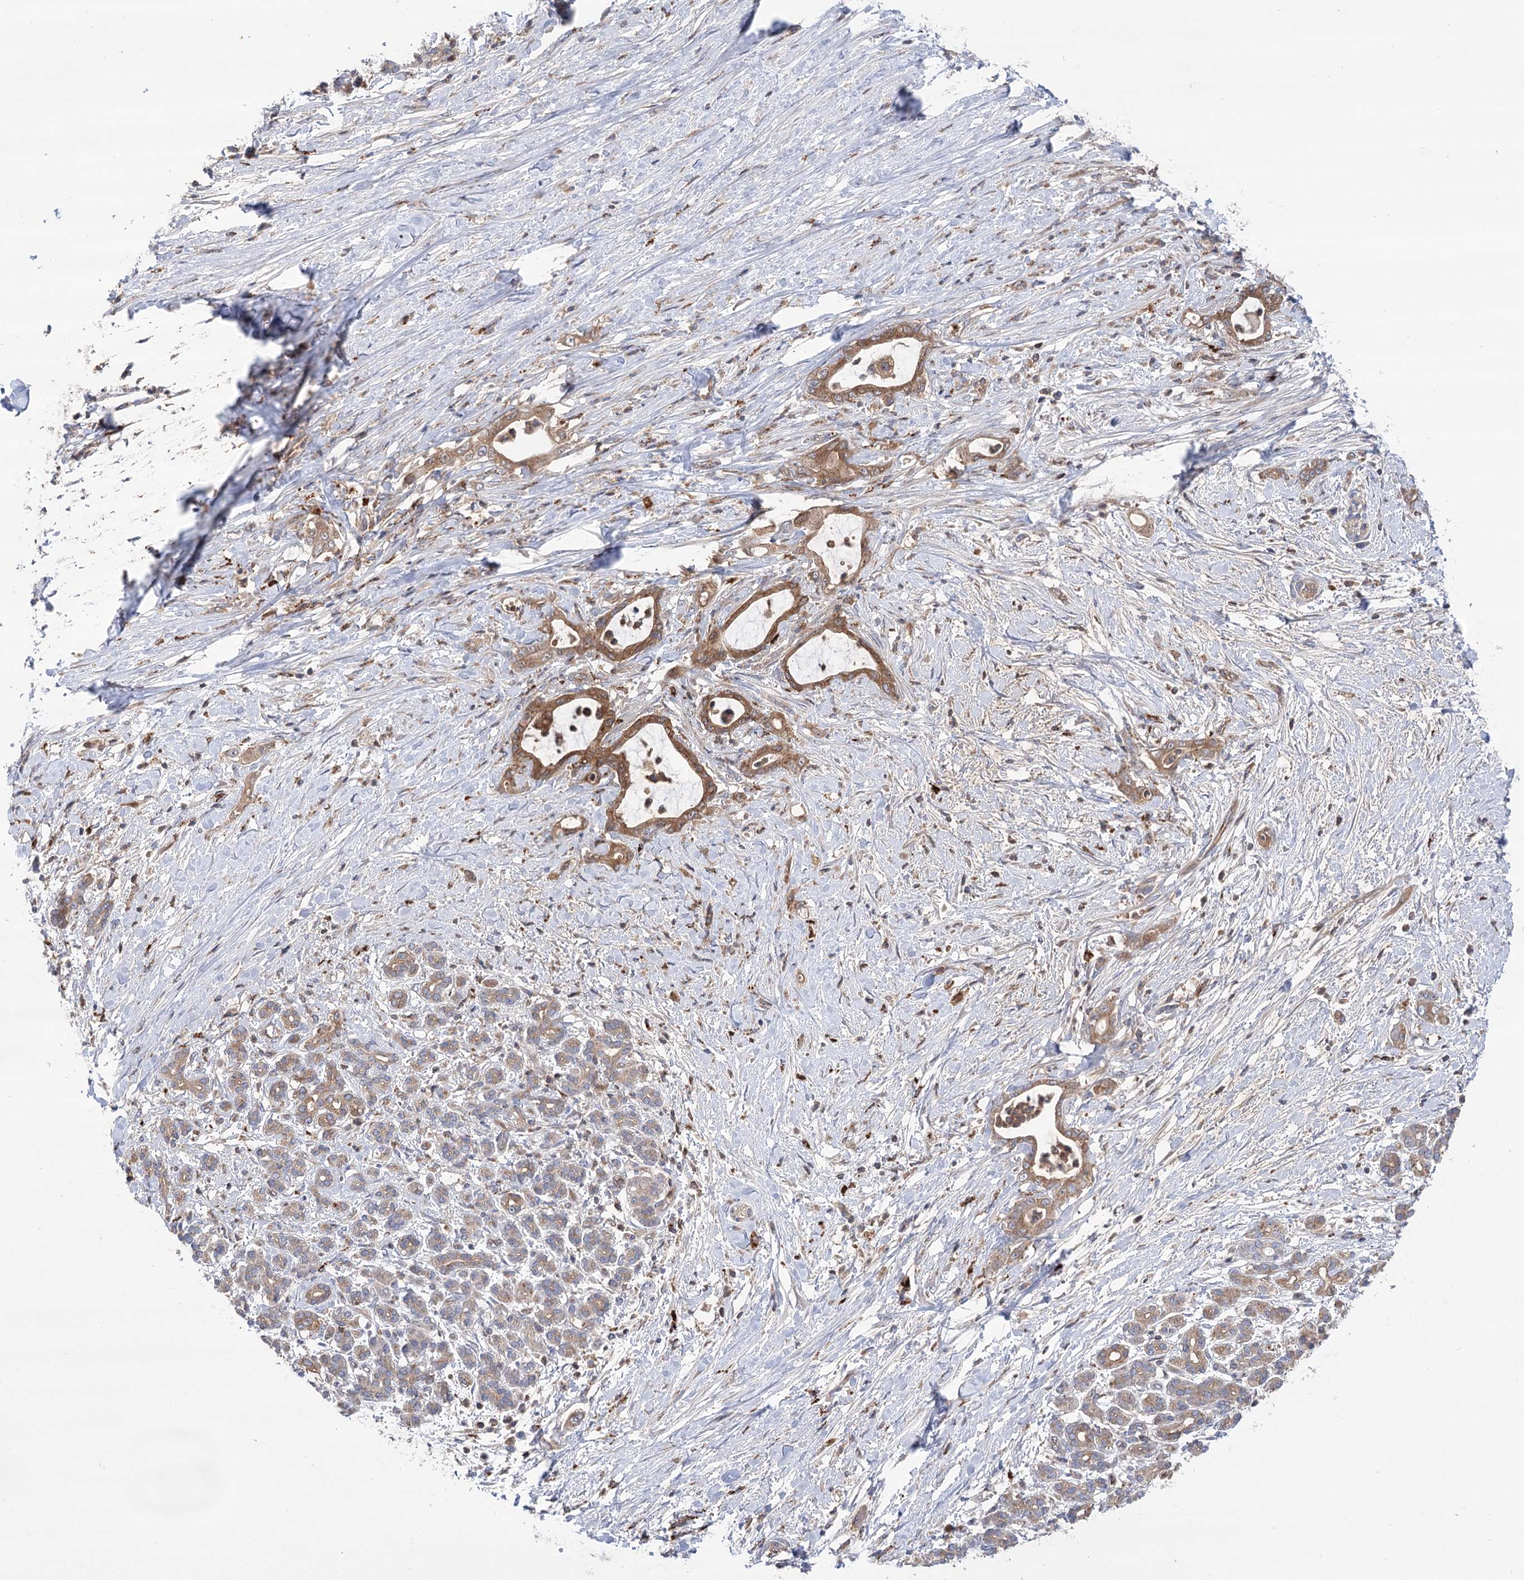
{"staining": {"intensity": "moderate", "quantity": ">75%", "location": "cytoplasmic/membranous"}, "tissue": "pancreatic cancer", "cell_type": "Tumor cells", "image_type": "cancer", "snomed": [{"axis": "morphology", "description": "Adenocarcinoma, NOS"}, {"axis": "topography", "description": "Pancreas"}], "caption": "Pancreatic cancer (adenocarcinoma) stained with a protein marker displays moderate staining in tumor cells.", "gene": "VPS37B", "patient": {"sex": "female", "age": 55}}